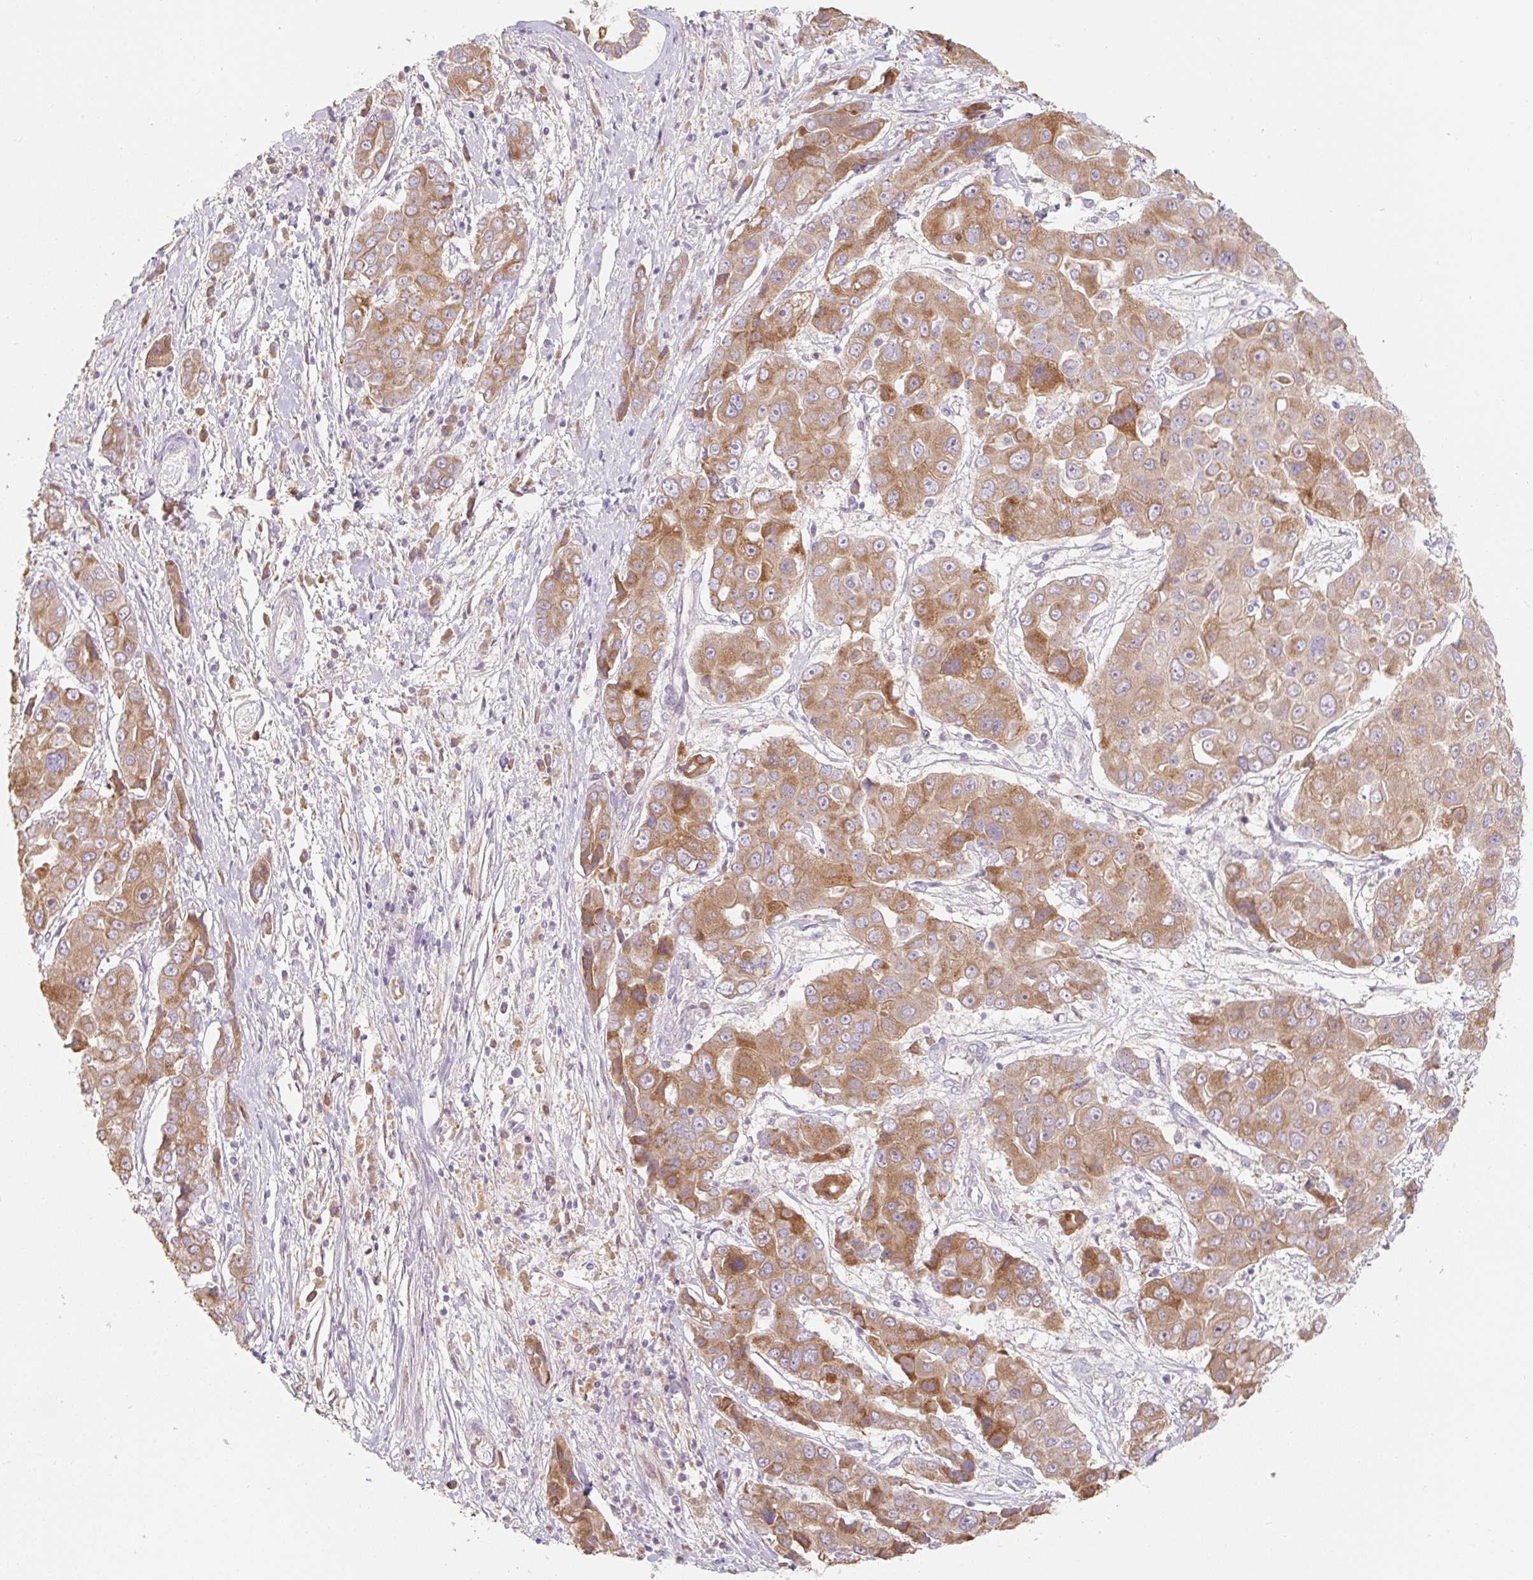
{"staining": {"intensity": "moderate", "quantity": ">75%", "location": "cytoplasmic/membranous"}, "tissue": "liver cancer", "cell_type": "Tumor cells", "image_type": "cancer", "snomed": [{"axis": "morphology", "description": "Cholangiocarcinoma"}, {"axis": "topography", "description": "Liver"}], "caption": "Human liver cancer stained with a protein marker reveals moderate staining in tumor cells.", "gene": "MIA2", "patient": {"sex": "male", "age": 67}}